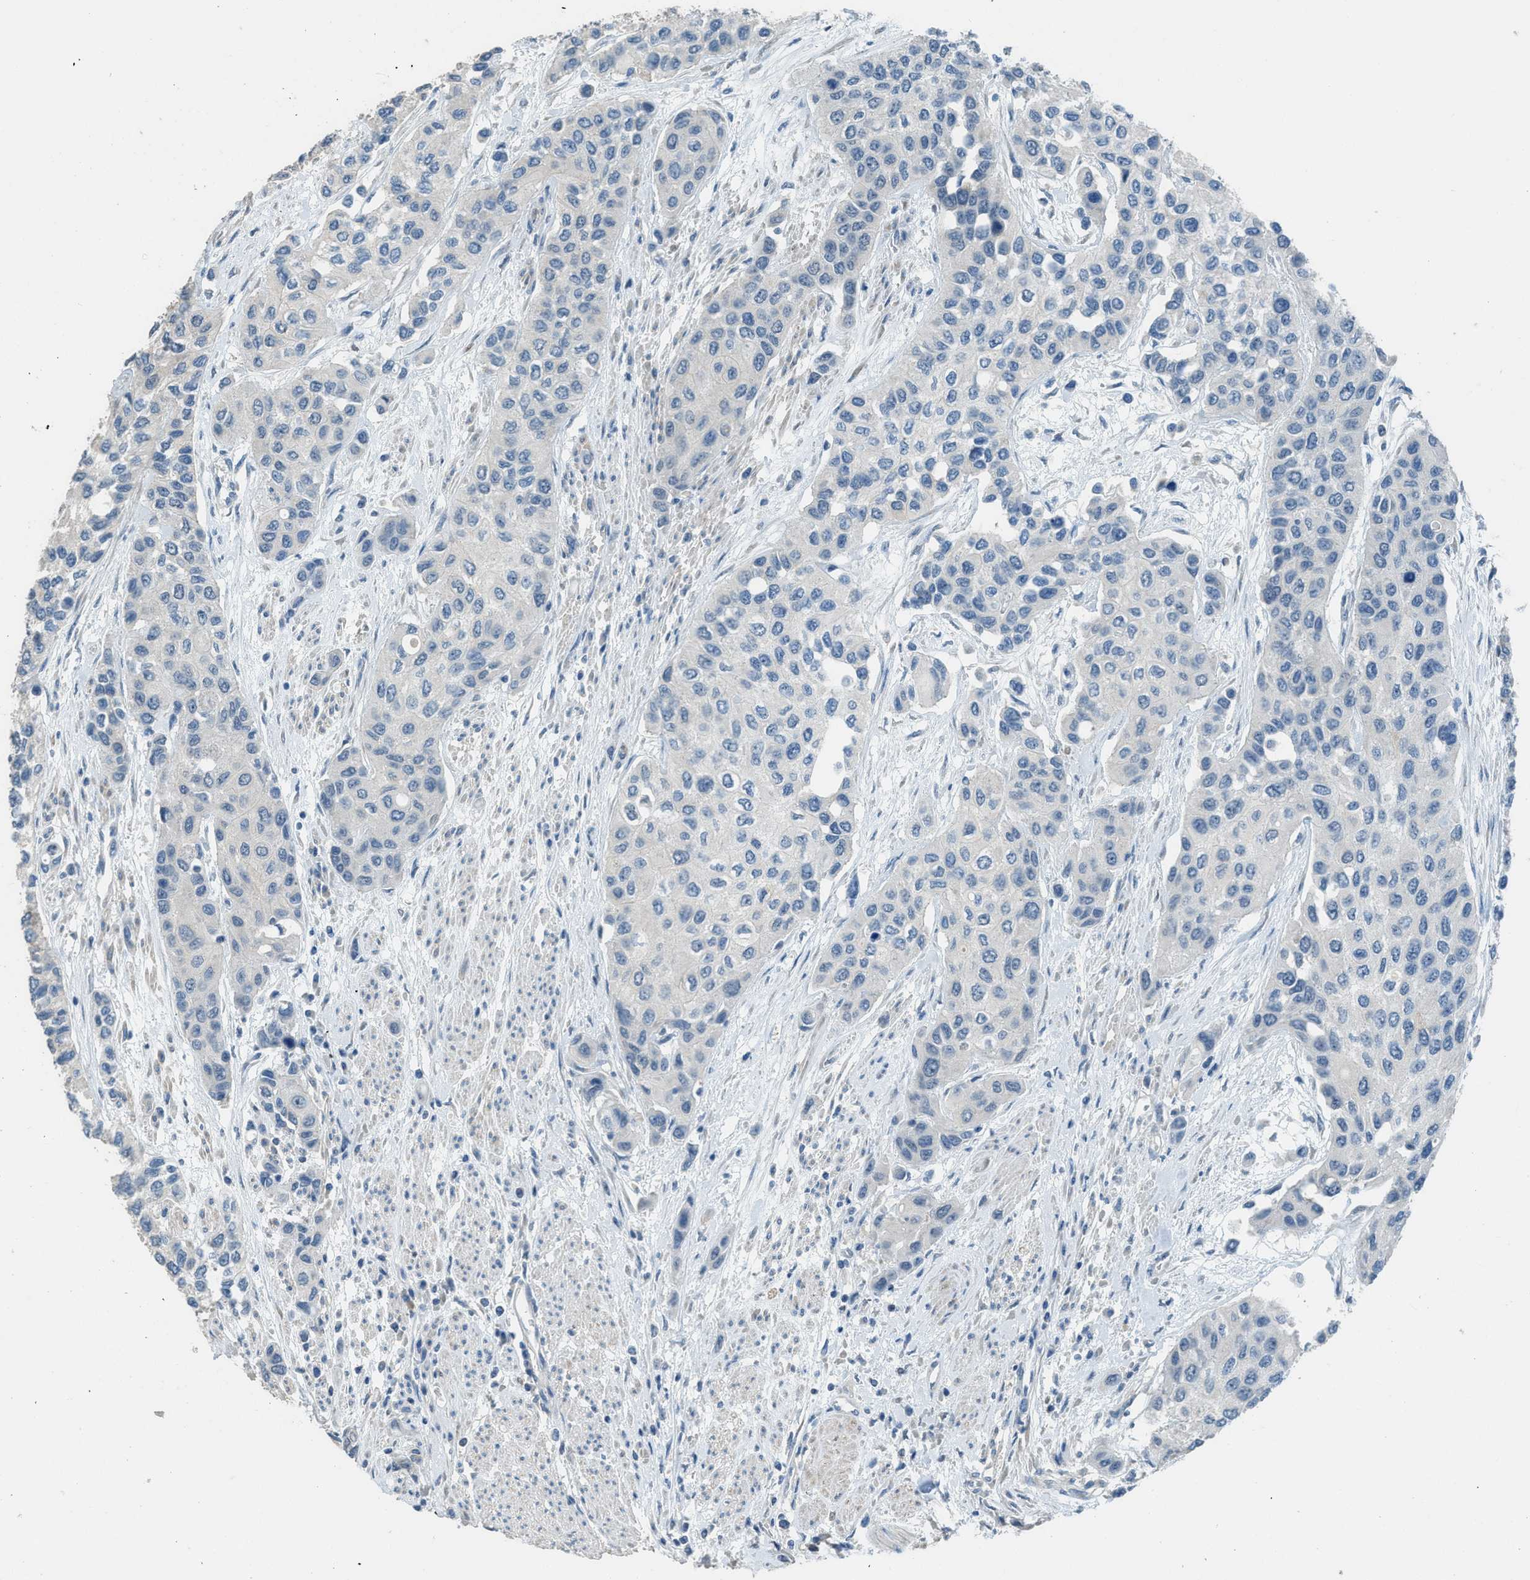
{"staining": {"intensity": "negative", "quantity": "none", "location": "none"}, "tissue": "urothelial cancer", "cell_type": "Tumor cells", "image_type": "cancer", "snomed": [{"axis": "morphology", "description": "Urothelial carcinoma, High grade"}, {"axis": "topography", "description": "Urinary bladder"}], "caption": "Tumor cells are negative for protein expression in human urothelial cancer.", "gene": "TIMD4", "patient": {"sex": "female", "age": 56}}